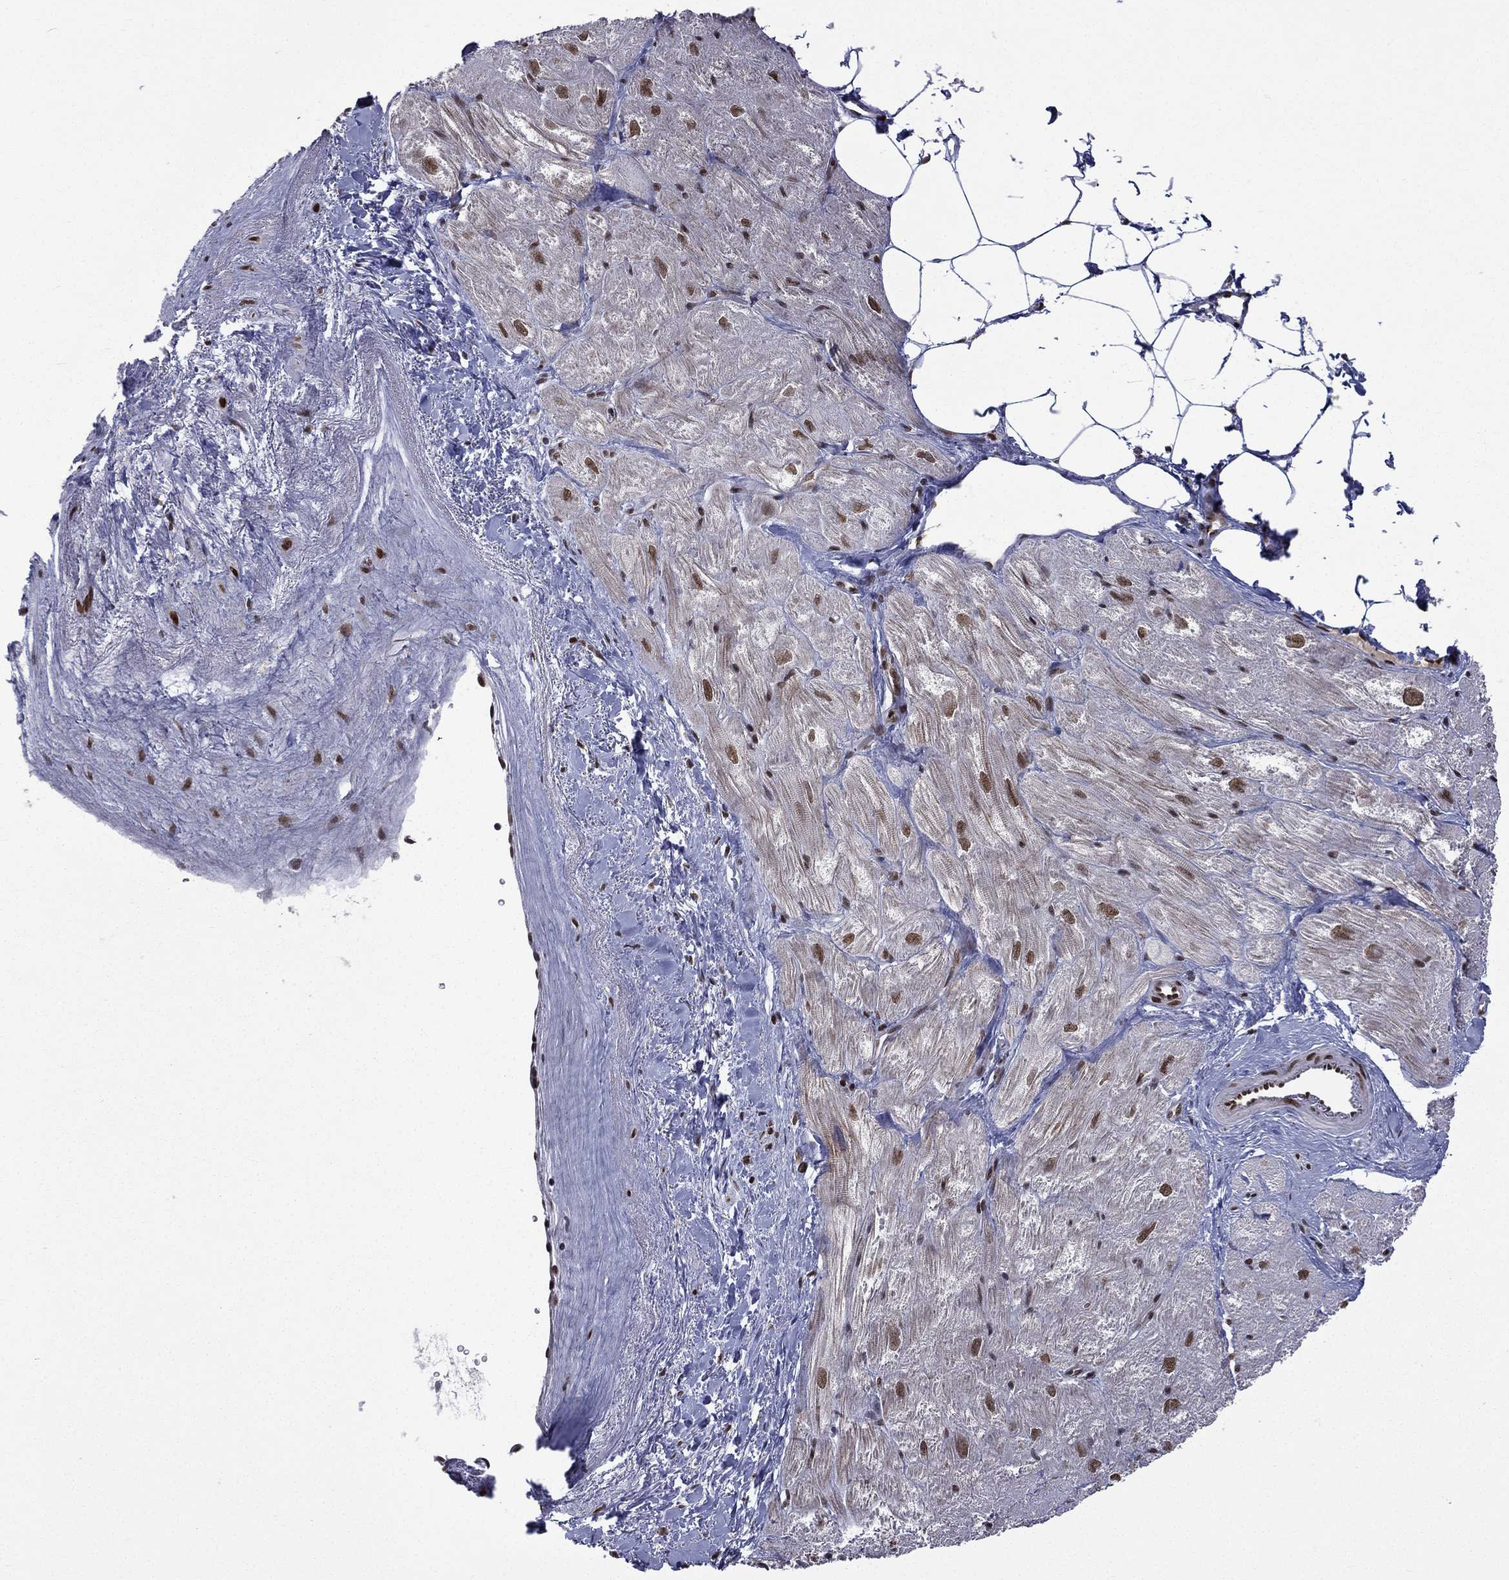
{"staining": {"intensity": "strong", "quantity": ">75%", "location": "nuclear"}, "tissue": "heart muscle", "cell_type": "Cardiomyocytes", "image_type": "normal", "snomed": [{"axis": "morphology", "description": "Normal tissue, NOS"}, {"axis": "topography", "description": "Heart"}], "caption": "This histopathology image shows immunohistochemistry (IHC) staining of benign human heart muscle, with high strong nuclear positivity in approximately >75% of cardiomyocytes.", "gene": "C5orf24", "patient": {"sex": "male", "age": 62}}